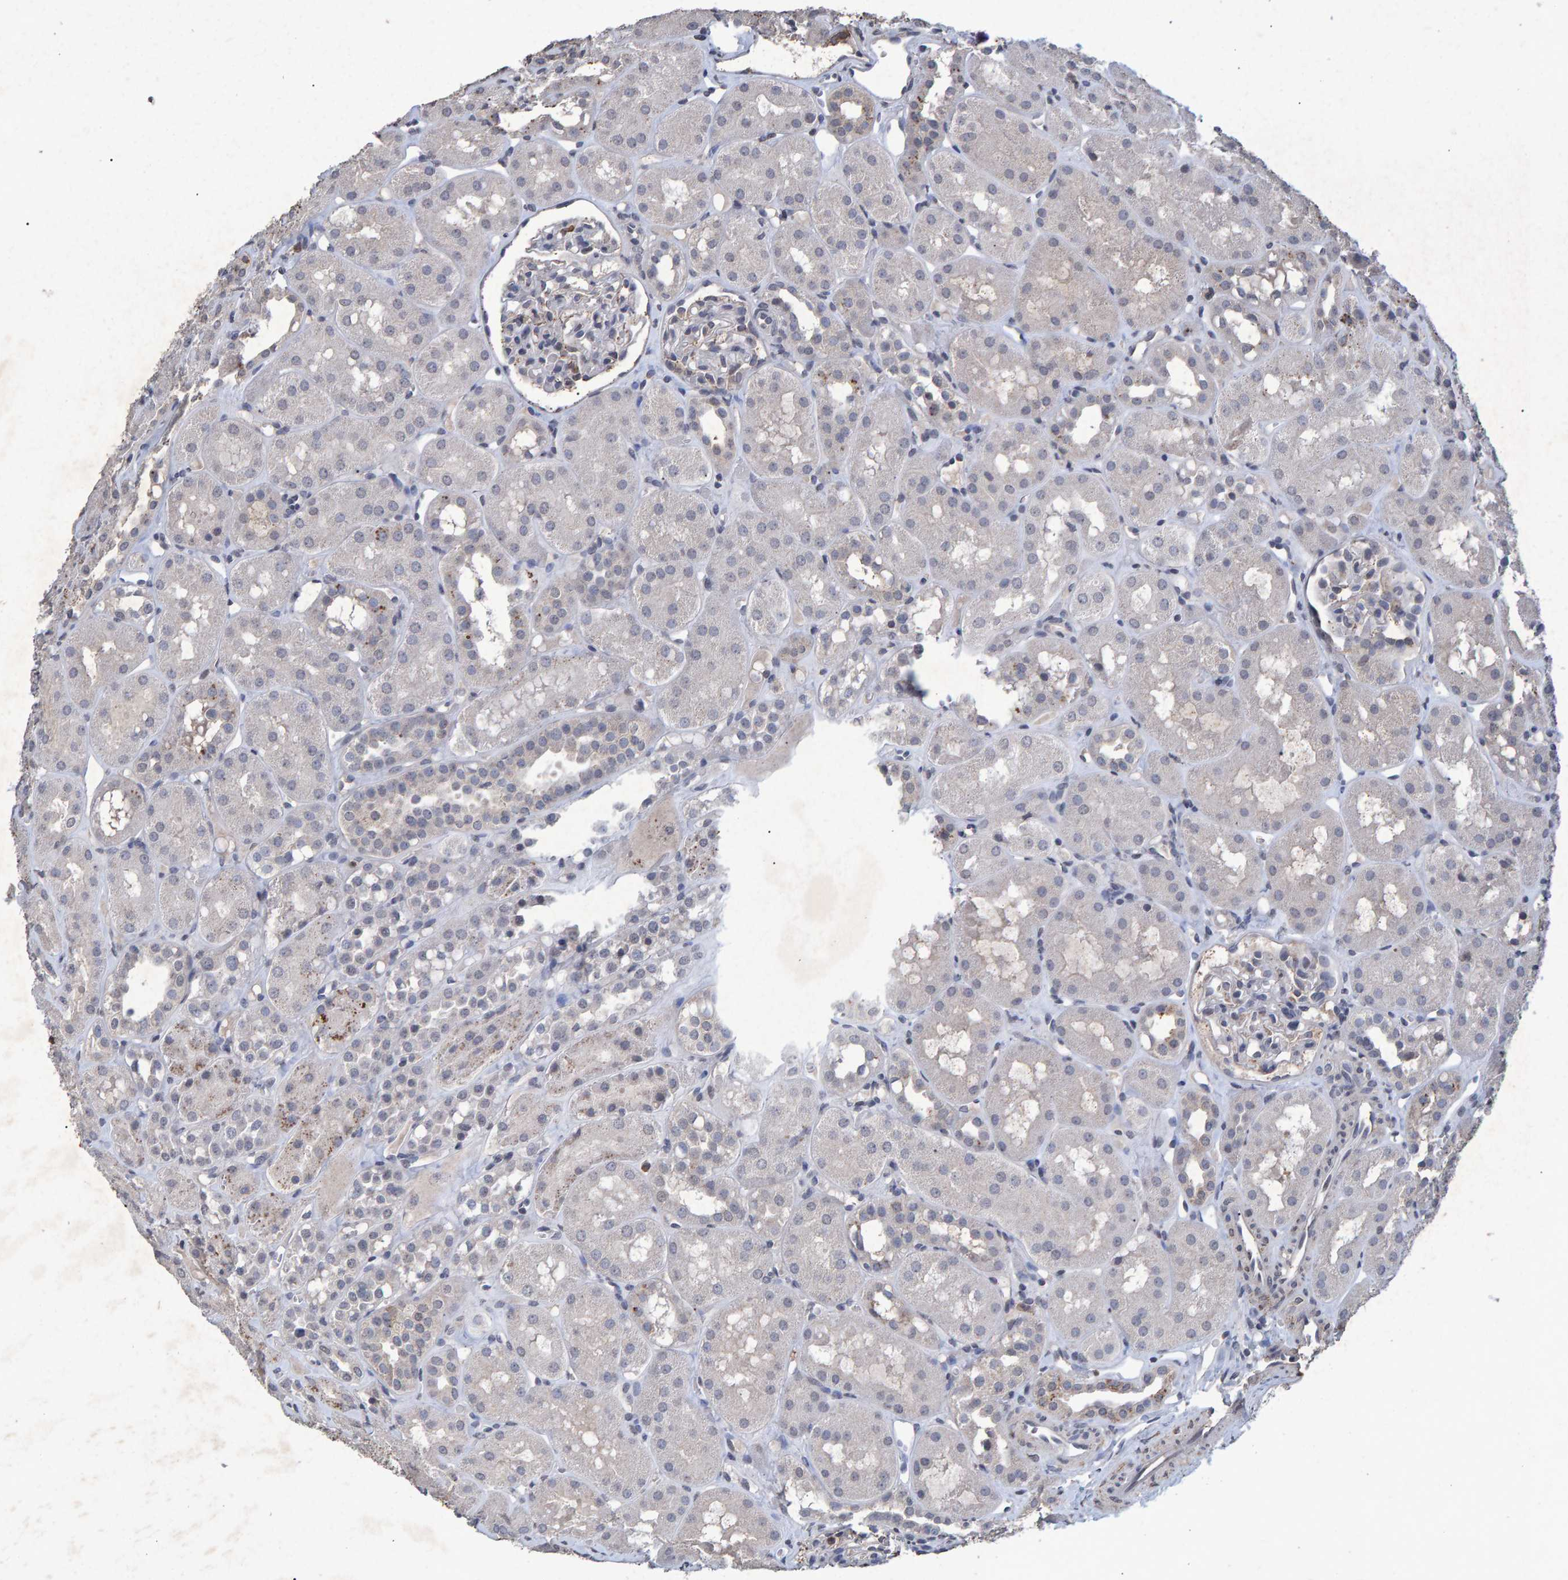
{"staining": {"intensity": "weak", "quantity": "25%-75%", "location": "nuclear"}, "tissue": "kidney", "cell_type": "Cells in glomeruli", "image_type": "normal", "snomed": [{"axis": "morphology", "description": "Normal tissue, NOS"}, {"axis": "topography", "description": "Kidney"}], "caption": "A photomicrograph of human kidney stained for a protein shows weak nuclear brown staining in cells in glomeruli.", "gene": "GALC", "patient": {"sex": "male", "age": 16}}